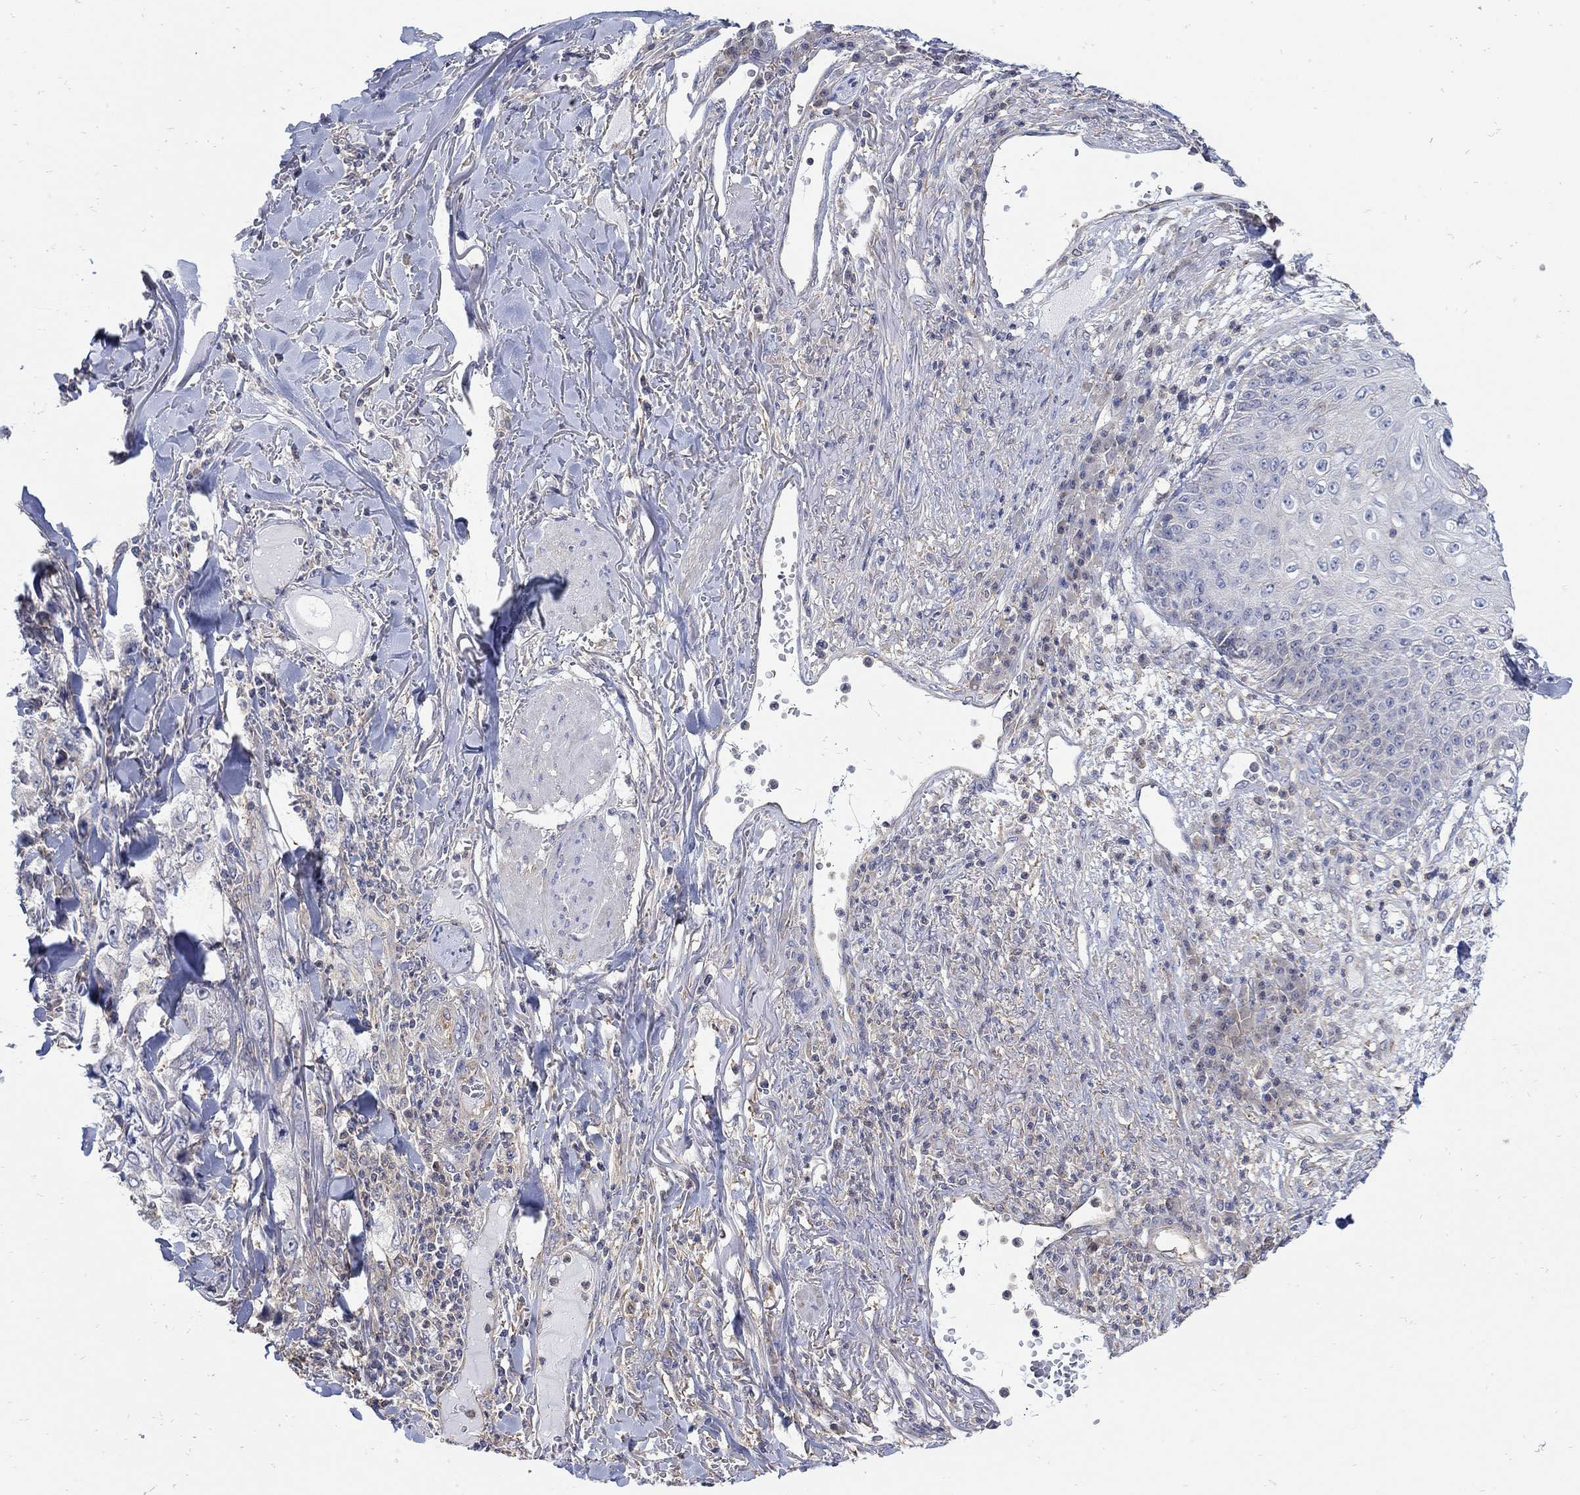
{"staining": {"intensity": "negative", "quantity": "none", "location": "none"}, "tissue": "skin cancer", "cell_type": "Tumor cells", "image_type": "cancer", "snomed": [{"axis": "morphology", "description": "Squamous cell carcinoma, NOS"}, {"axis": "topography", "description": "Skin"}], "caption": "High magnification brightfield microscopy of skin cancer stained with DAB (3,3'-diaminobenzidine) (brown) and counterstained with hematoxylin (blue): tumor cells show no significant positivity.", "gene": "TEKT3", "patient": {"sex": "male", "age": 82}}